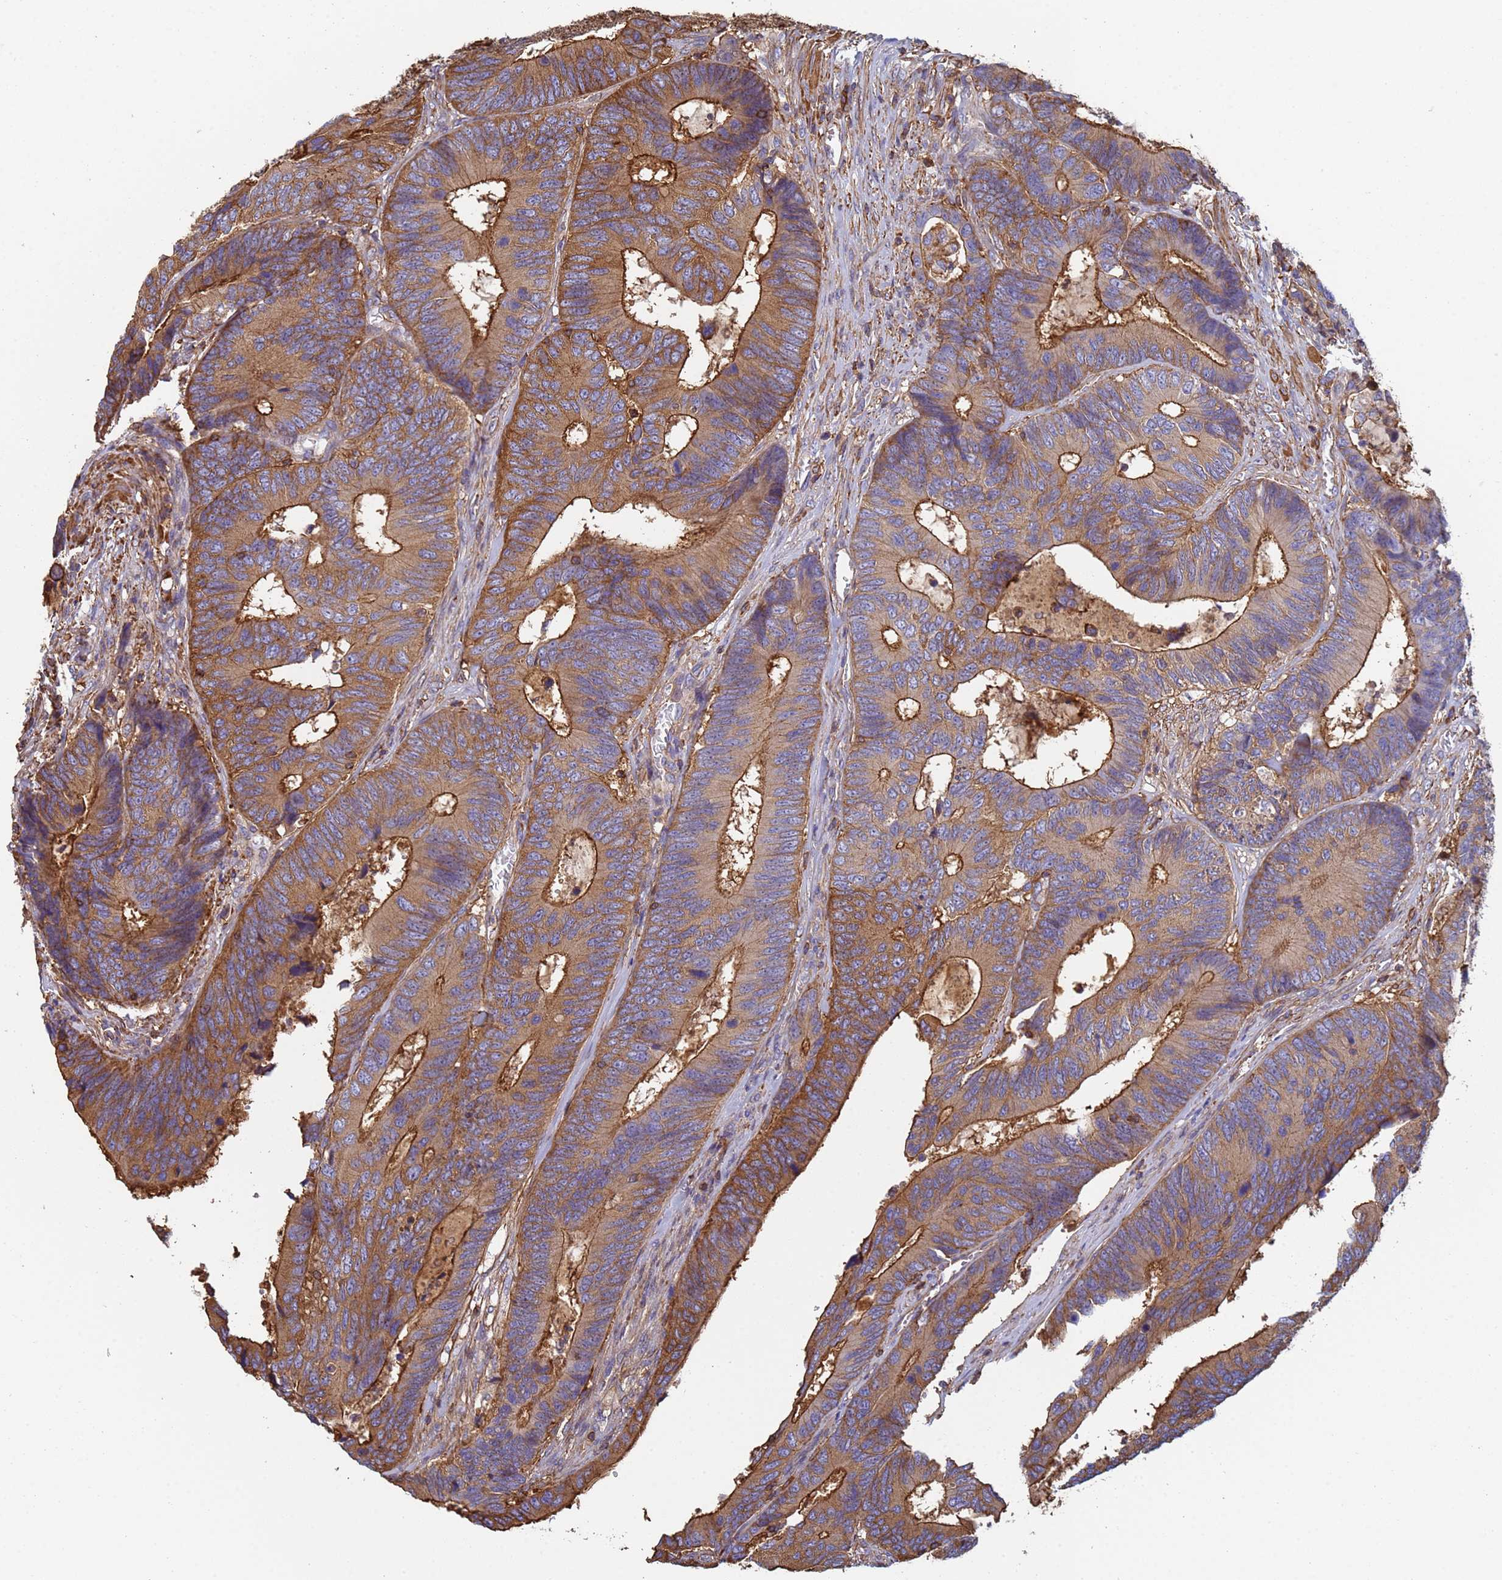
{"staining": {"intensity": "strong", "quantity": ">75%", "location": "cytoplasmic/membranous"}, "tissue": "colorectal cancer", "cell_type": "Tumor cells", "image_type": "cancer", "snomed": [{"axis": "morphology", "description": "Adenocarcinoma, NOS"}, {"axis": "topography", "description": "Colon"}], "caption": "The histopathology image shows a brown stain indicating the presence of a protein in the cytoplasmic/membranous of tumor cells in adenocarcinoma (colorectal).", "gene": "ZNG1B", "patient": {"sex": "male", "age": 87}}